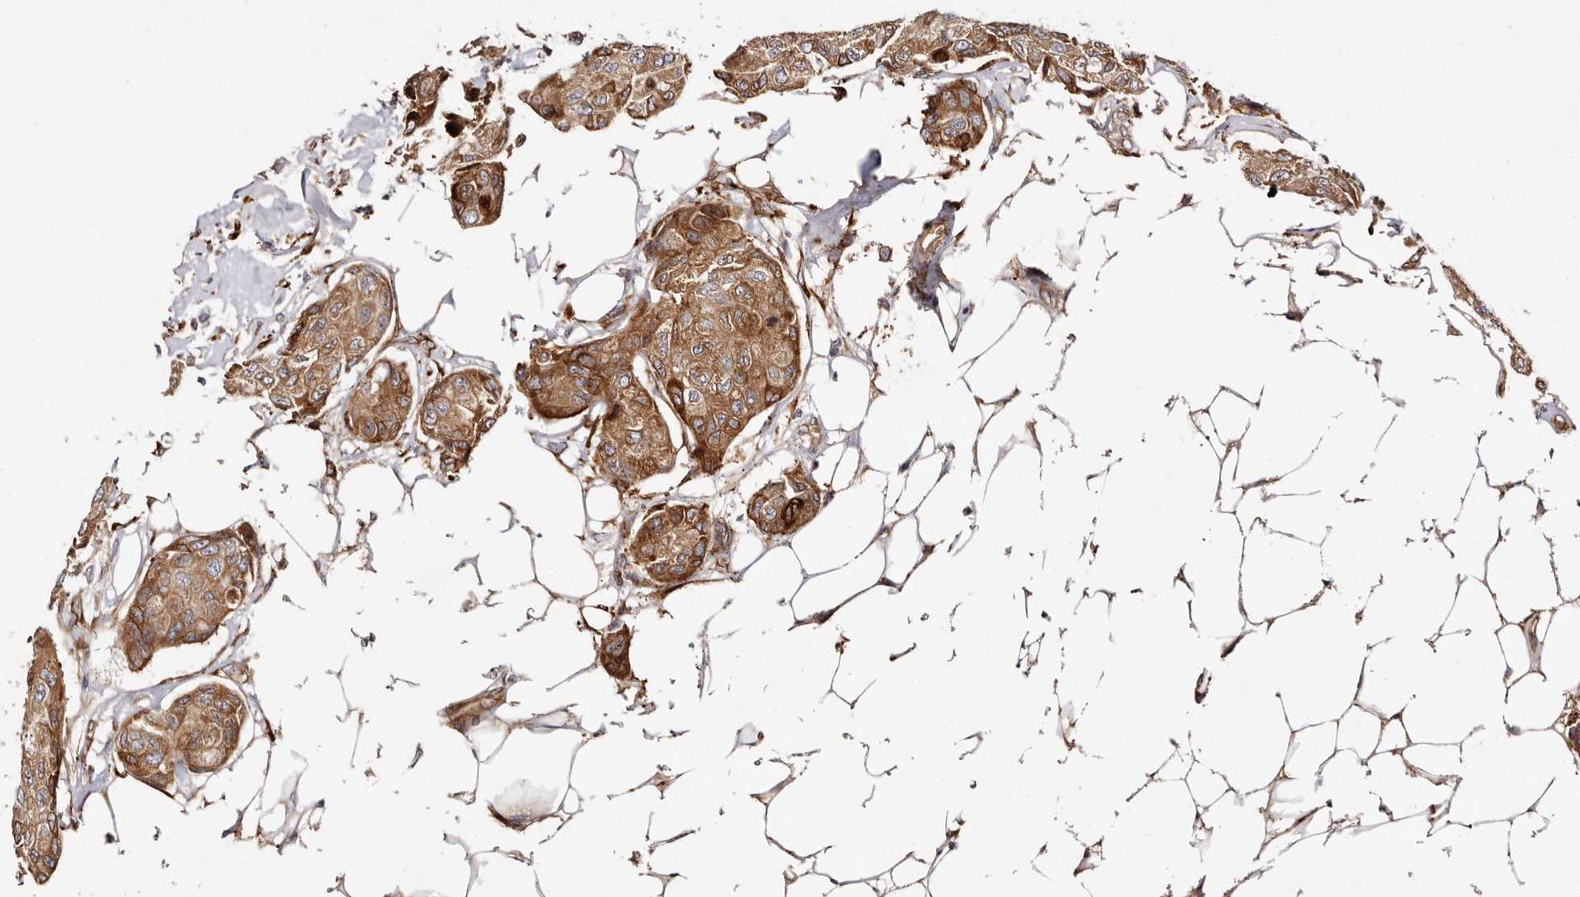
{"staining": {"intensity": "moderate", "quantity": ">75%", "location": "cytoplasmic/membranous"}, "tissue": "breast cancer", "cell_type": "Tumor cells", "image_type": "cancer", "snomed": [{"axis": "morphology", "description": "Duct carcinoma"}, {"axis": "topography", "description": "Breast"}], "caption": "A brown stain highlights moderate cytoplasmic/membranous staining of a protein in human breast cancer (intraductal carcinoma) tumor cells.", "gene": "SERPINH1", "patient": {"sex": "female", "age": 80}}